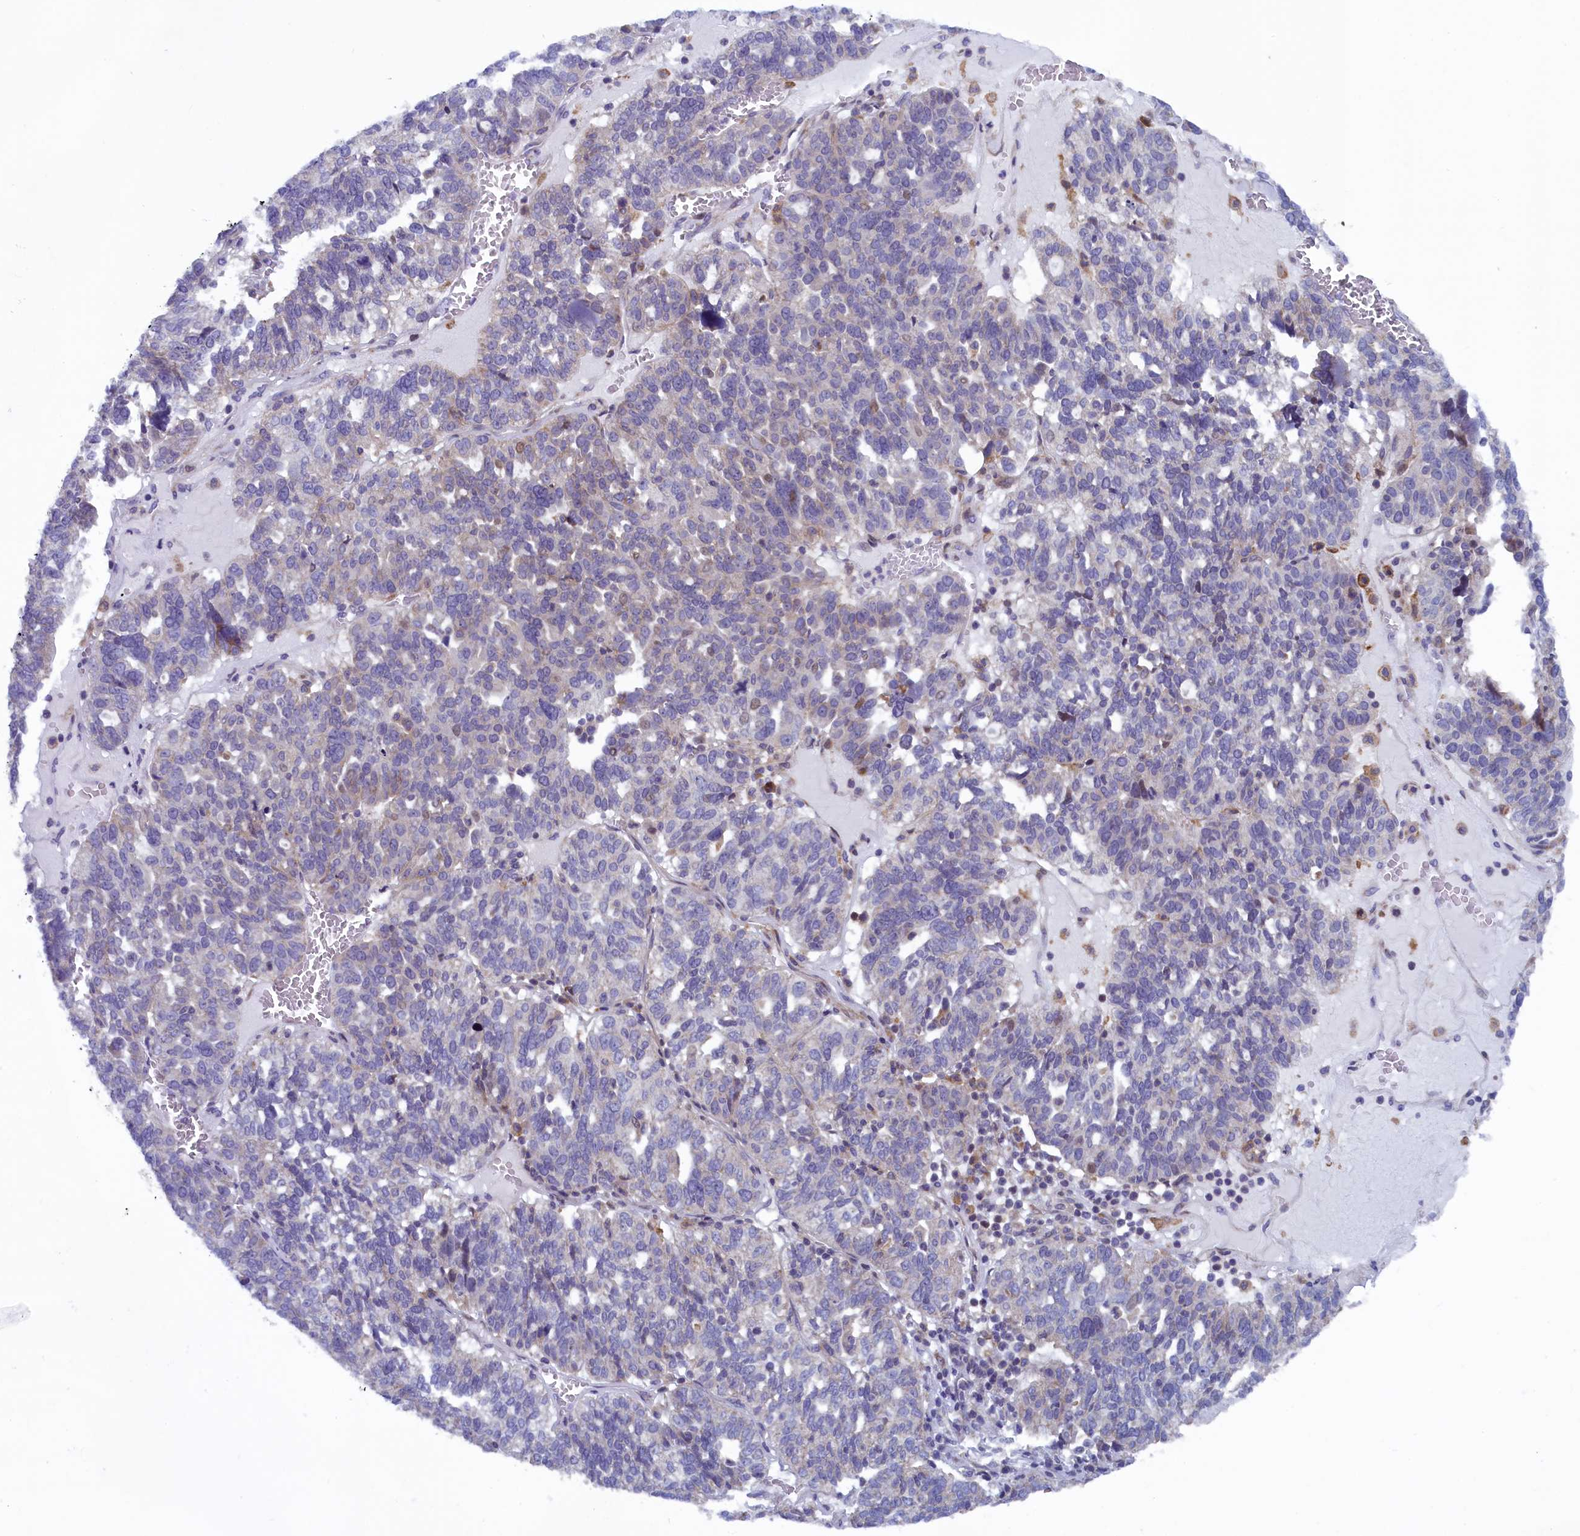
{"staining": {"intensity": "negative", "quantity": "none", "location": "none"}, "tissue": "ovarian cancer", "cell_type": "Tumor cells", "image_type": "cancer", "snomed": [{"axis": "morphology", "description": "Cystadenocarcinoma, serous, NOS"}, {"axis": "topography", "description": "Ovary"}], "caption": "Immunohistochemistry (IHC) of human ovarian serous cystadenocarcinoma displays no positivity in tumor cells.", "gene": "ANKRD39", "patient": {"sex": "female", "age": 59}}